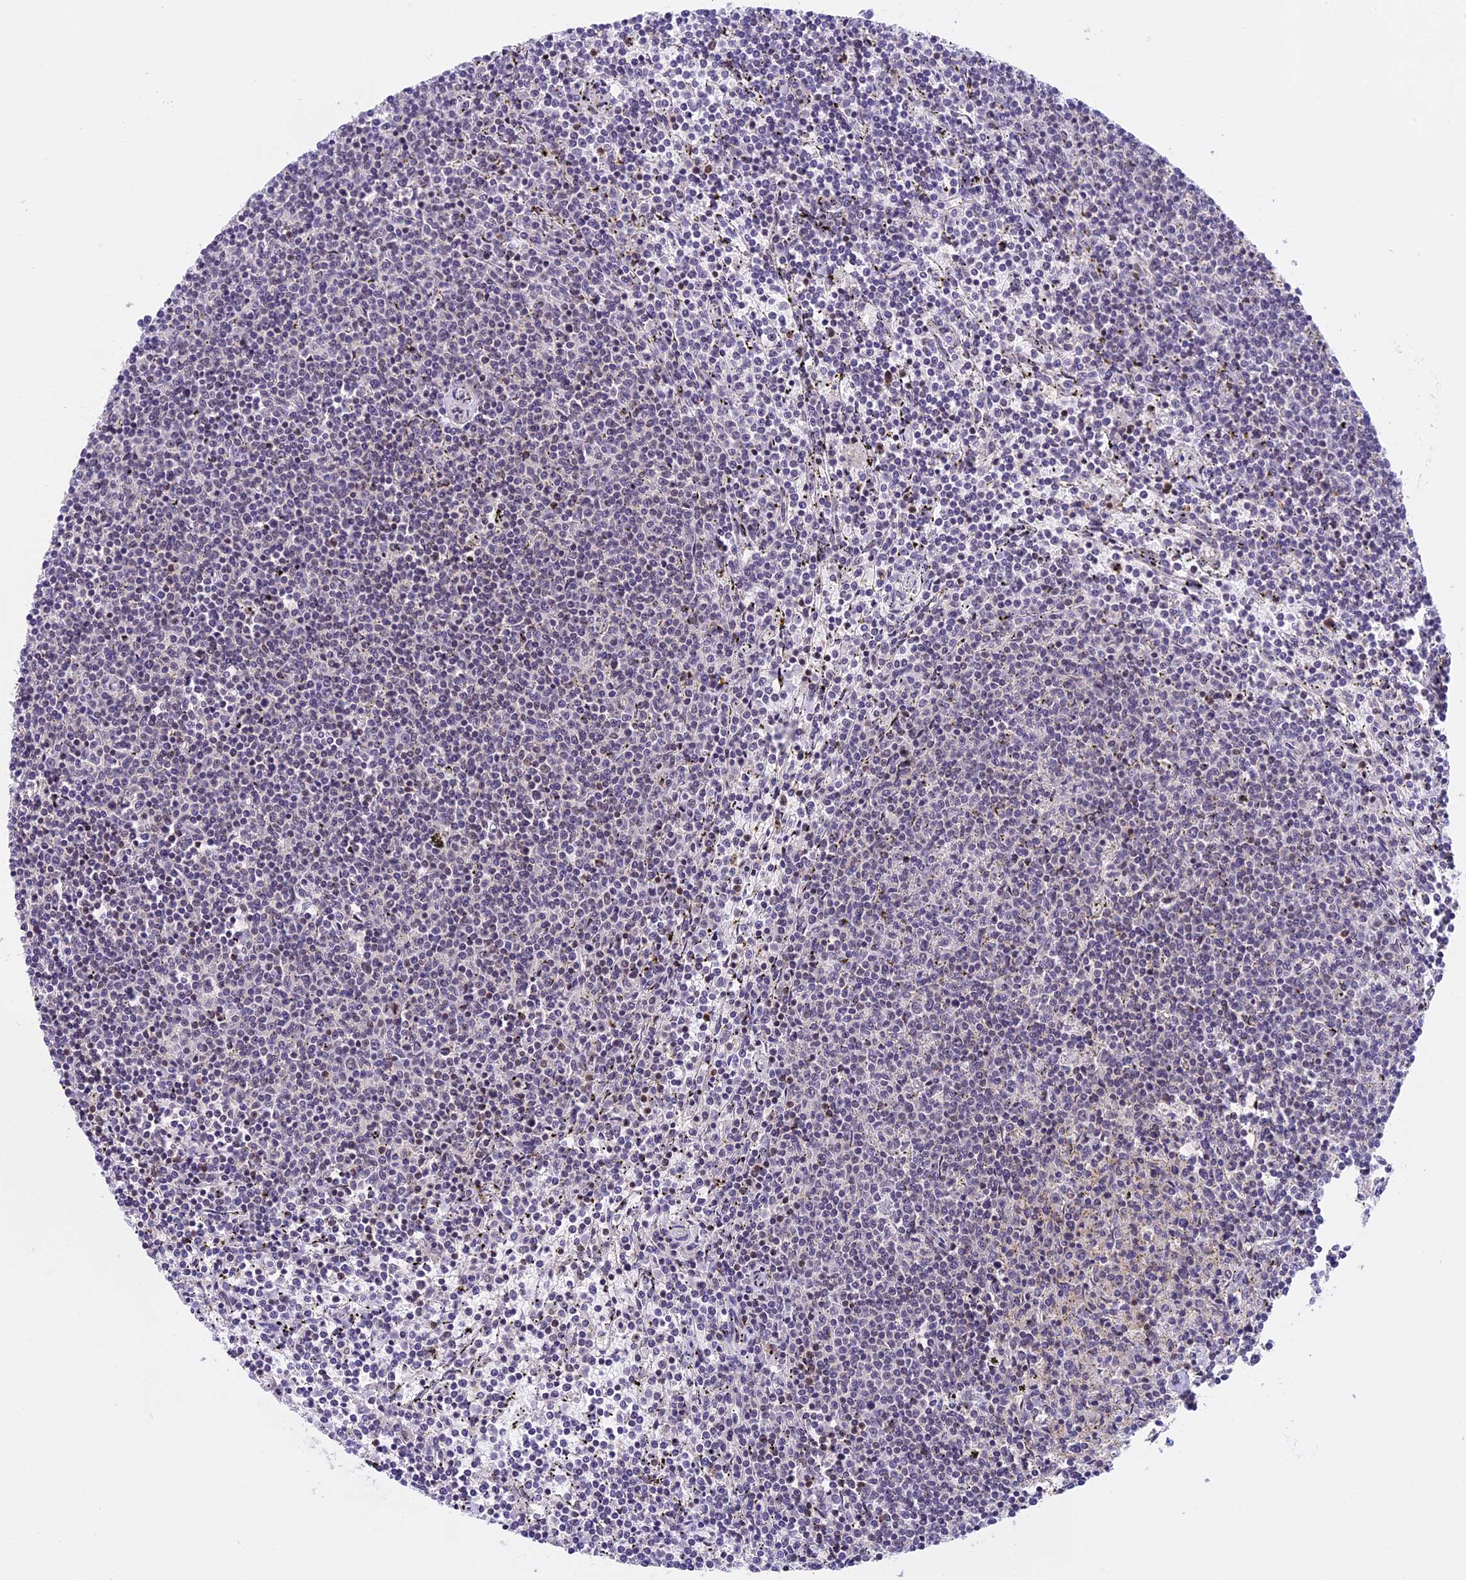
{"staining": {"intensity": "negative", "quantity": "none", "location": "none"}, "tissue": "lymphoma", "cell_type": "Tumor cells", "image_type": "cancer", "snomed": [{"axis": "morphology", "description": "Malignant lymphoma, non-Hodgkin's type, Low grade"}, {"axis": "topography", "description": "Spleen"}], "caption": "The IHC histopathology image has no significant staining in tumor cells of lymphoma tissue.", "gene": "TADA3", "patient": {"sex": "female", "age": 50}}